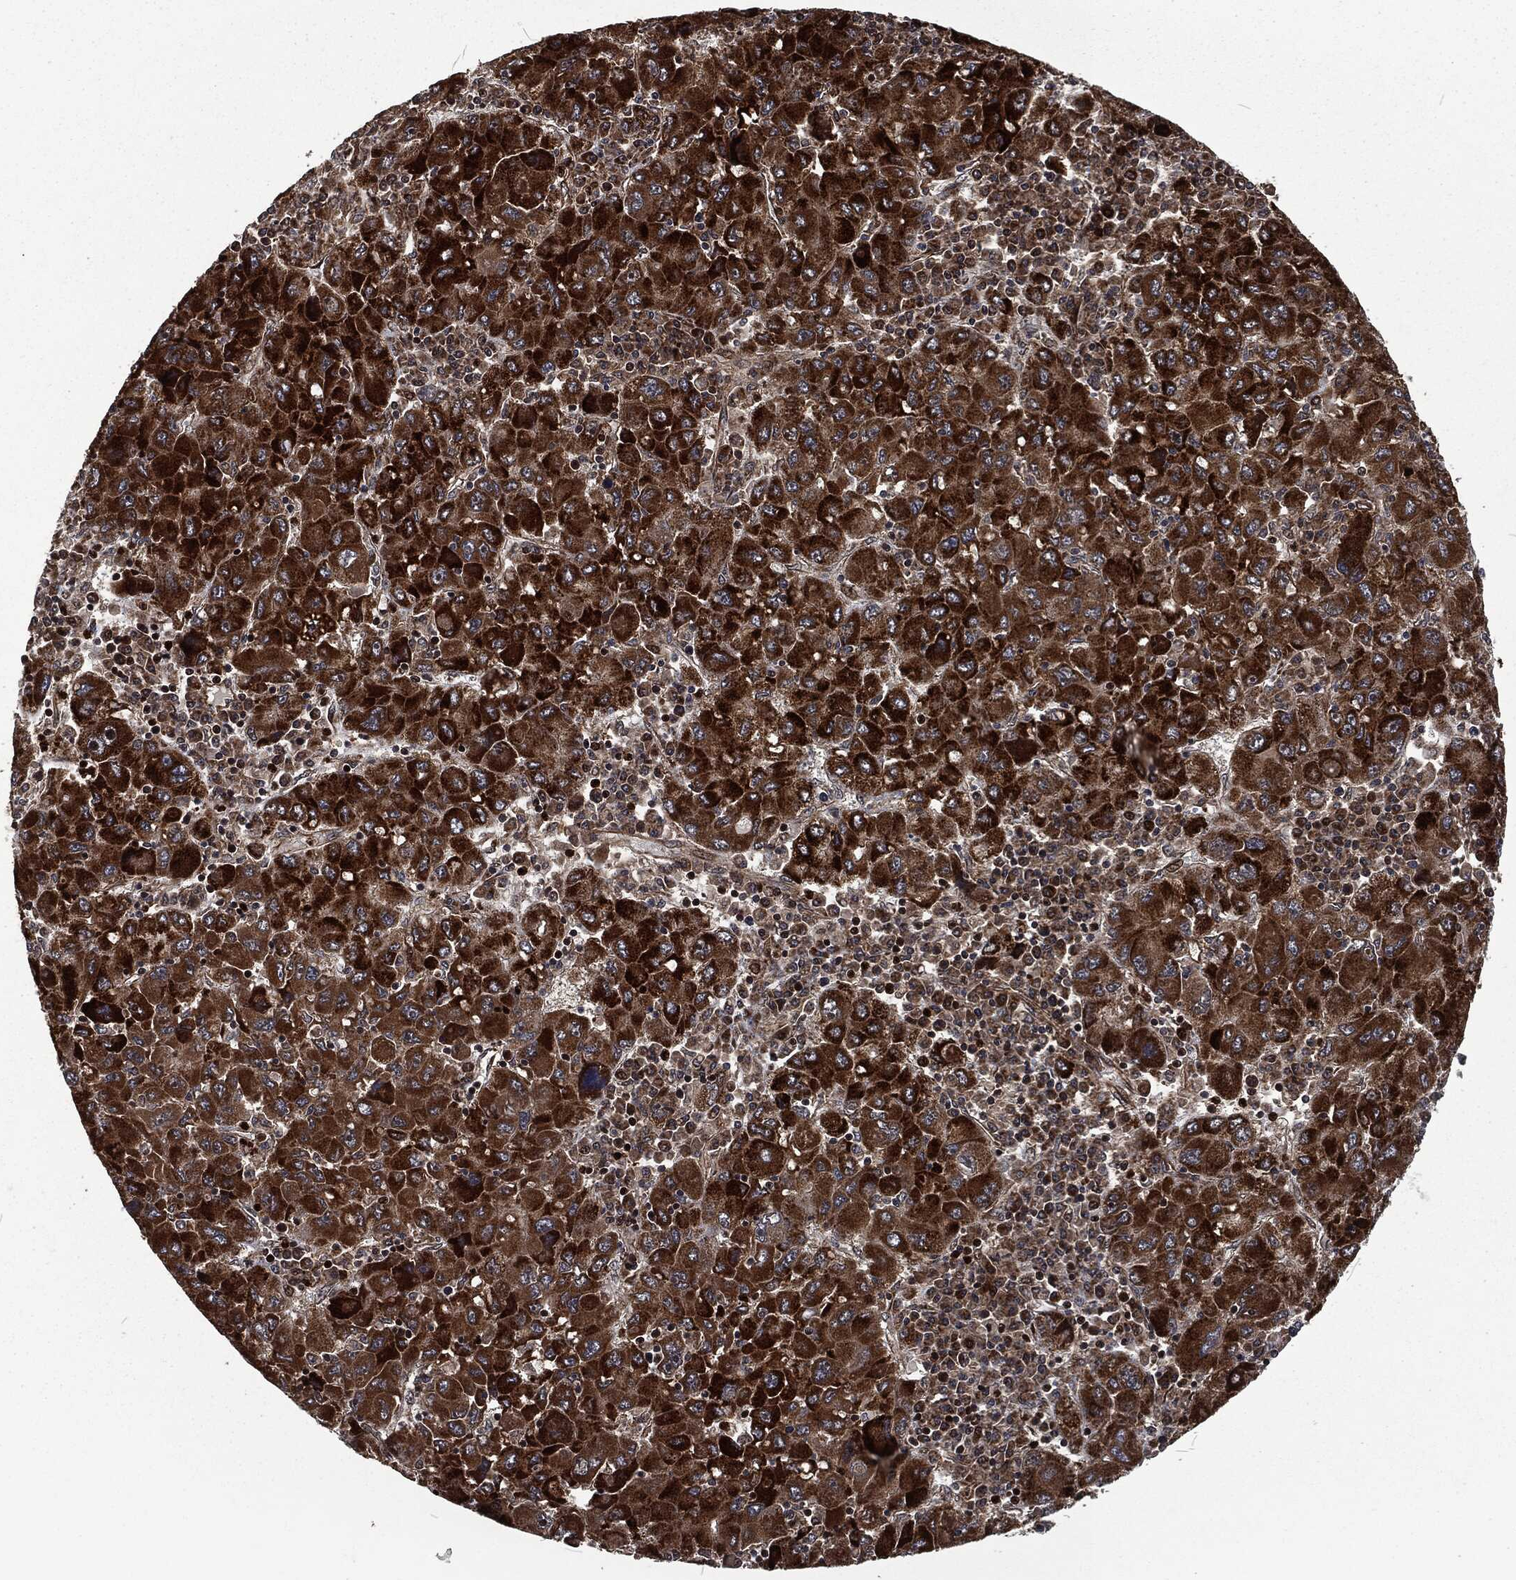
{"staining": {"intensity": "strong", "quantity": ">75%", "location": "cytoplasmic/membranous"}, "tissue": "liver cancer", "cell_type": "Tumor cells", "image_type": "cancer", "snomed": [{"axis": "morphology", "description": "Carcinoma, Hepatocellular, NOS"}, {"axis": "topography", "description": "Liver"}], "caption": "Protein analysis of hepatocellular carcinoma (liver) tissue displays strong cytoplasmic/membranous positivity in about >75% of tumor cells.", "gene": "CMPK2", "patient": {"sex": "male", "age": 75}}